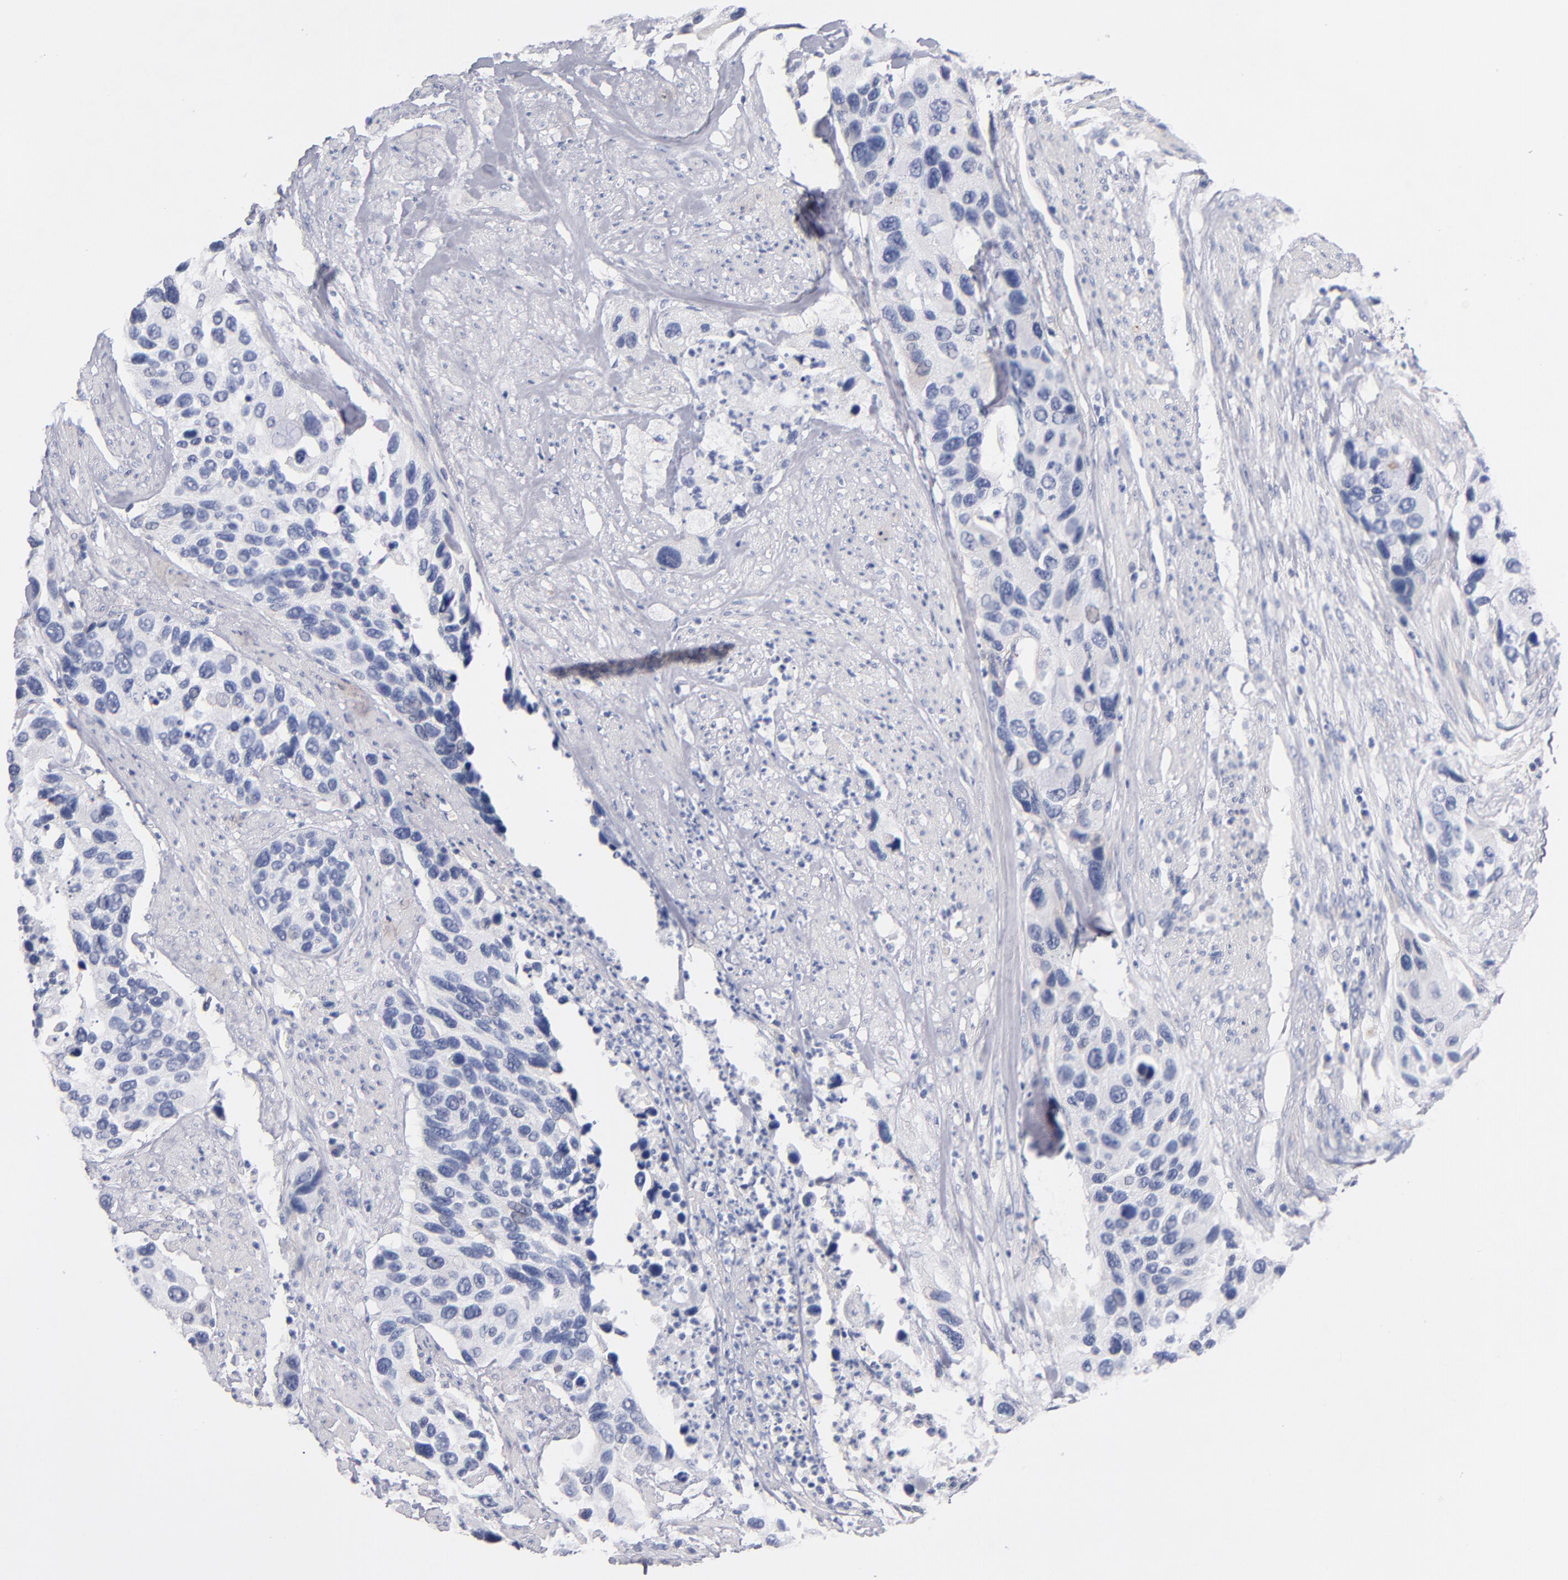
{"staining": {"intensity": "negative", "quantity": "none", "location": "none"}, "tissue": "urothelial cancer", "cell_type": "Tumor cells", "image_type": "cancer", "snomed": [{"axis": "morphology", "description": "Urothelial carcinoma, High grade"}, {"axis": "topography", "description": "Urinary bladder"}], "caption": "Tumor cells are negative for protein expression in human urothelial carcinoma (high-grade).", "gene": "PLSCR4", "patient": {"sex": "male", "age": 66}}